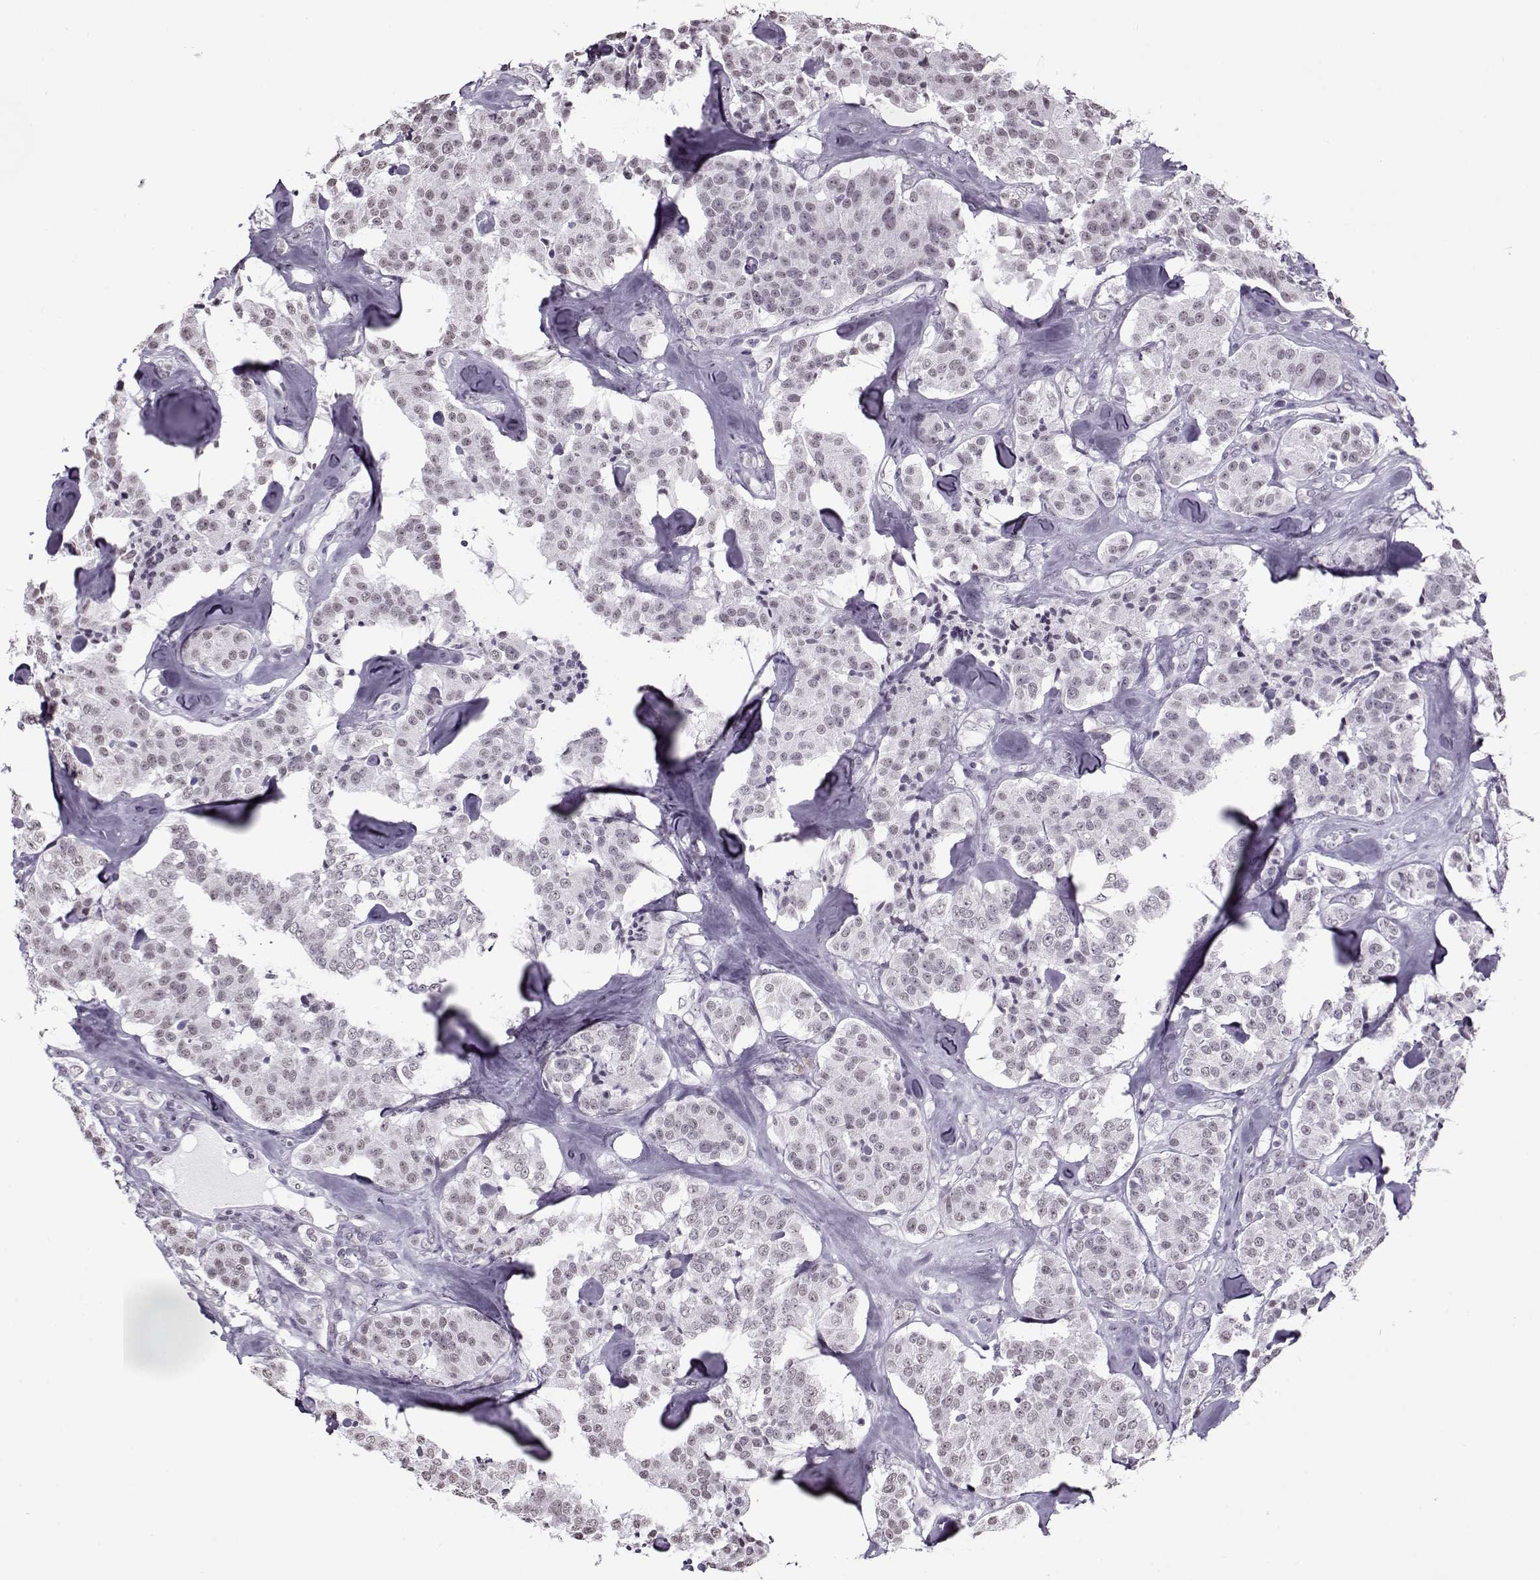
{"staining": {"intensity": "negative", "quantity": "none", "location": "none"}, "tissue": "carcinoid", "cell_type": "Tumor cells", "image_type": "cancer", "snomed": [{"axis": "morphology", "description": "Carcinoid, malignant, NOS"}, {"axis": "topography", "description": "Pancreas"}], "caption": "A photomicrograph of carcinoid (malignant) stained for a protein displays no brown staining in tumor cells. (Stains: DAB immunohistochemistry with hematoxylin counter stain, Microscopy: brightfield microscopy at high magnification).", "gene": "PRMT8", "patient": {"sex": "male", "age": 41}}